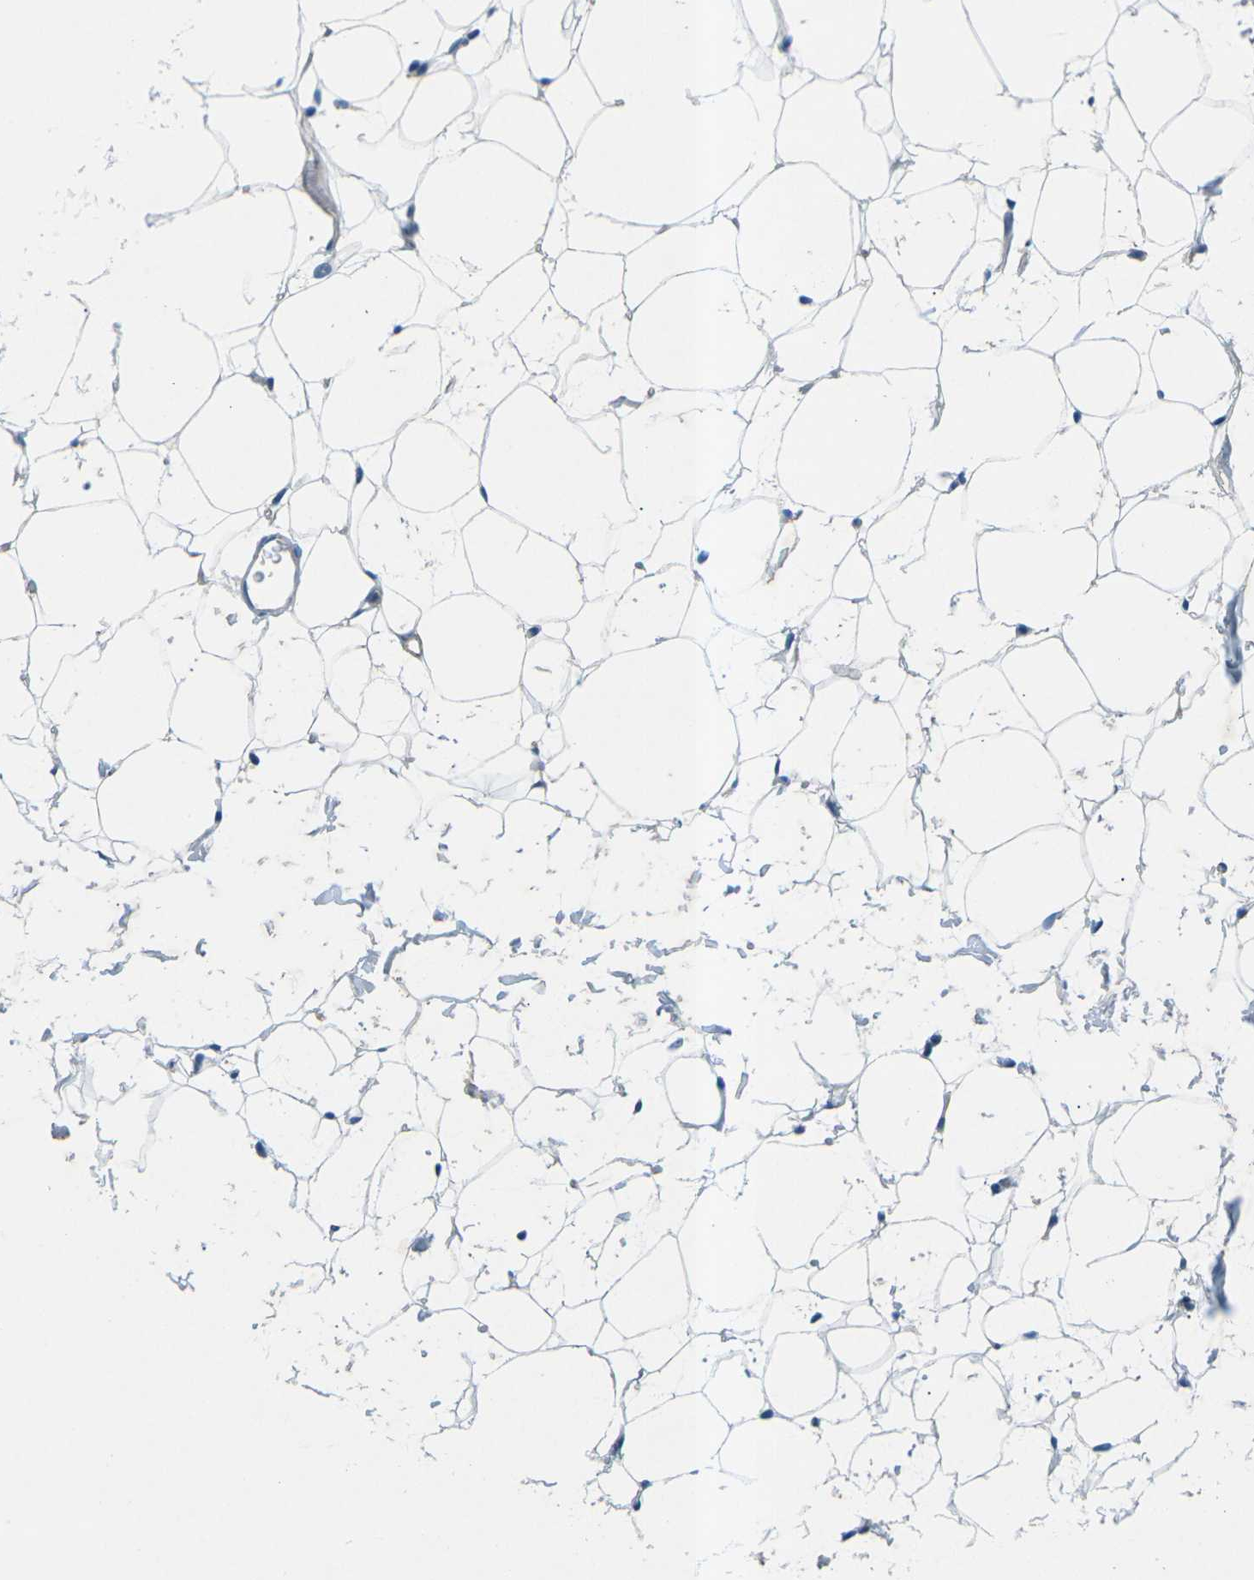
{"staining": {"intensity": "negative", "quantity": "none", "location": "none"}, "tissue": "adipose tissue", "cell_type": "Adipocytes", "image_type": "normal", "snomed": [{"axis": "morphology", "description": "Normal tissue, NOS"}, {"axis": "topography", "description": "Breast"}, {"axis": "topography", "description": "Soft tissue"}], "caption": "DAB (3,3'-diaminobenzidine) immunohistochemical staining of normal adipose tissue displays no significant expression in adipocytes.", "gene": "CTNND1", "patient": {"sex": "female", "age": 75}}